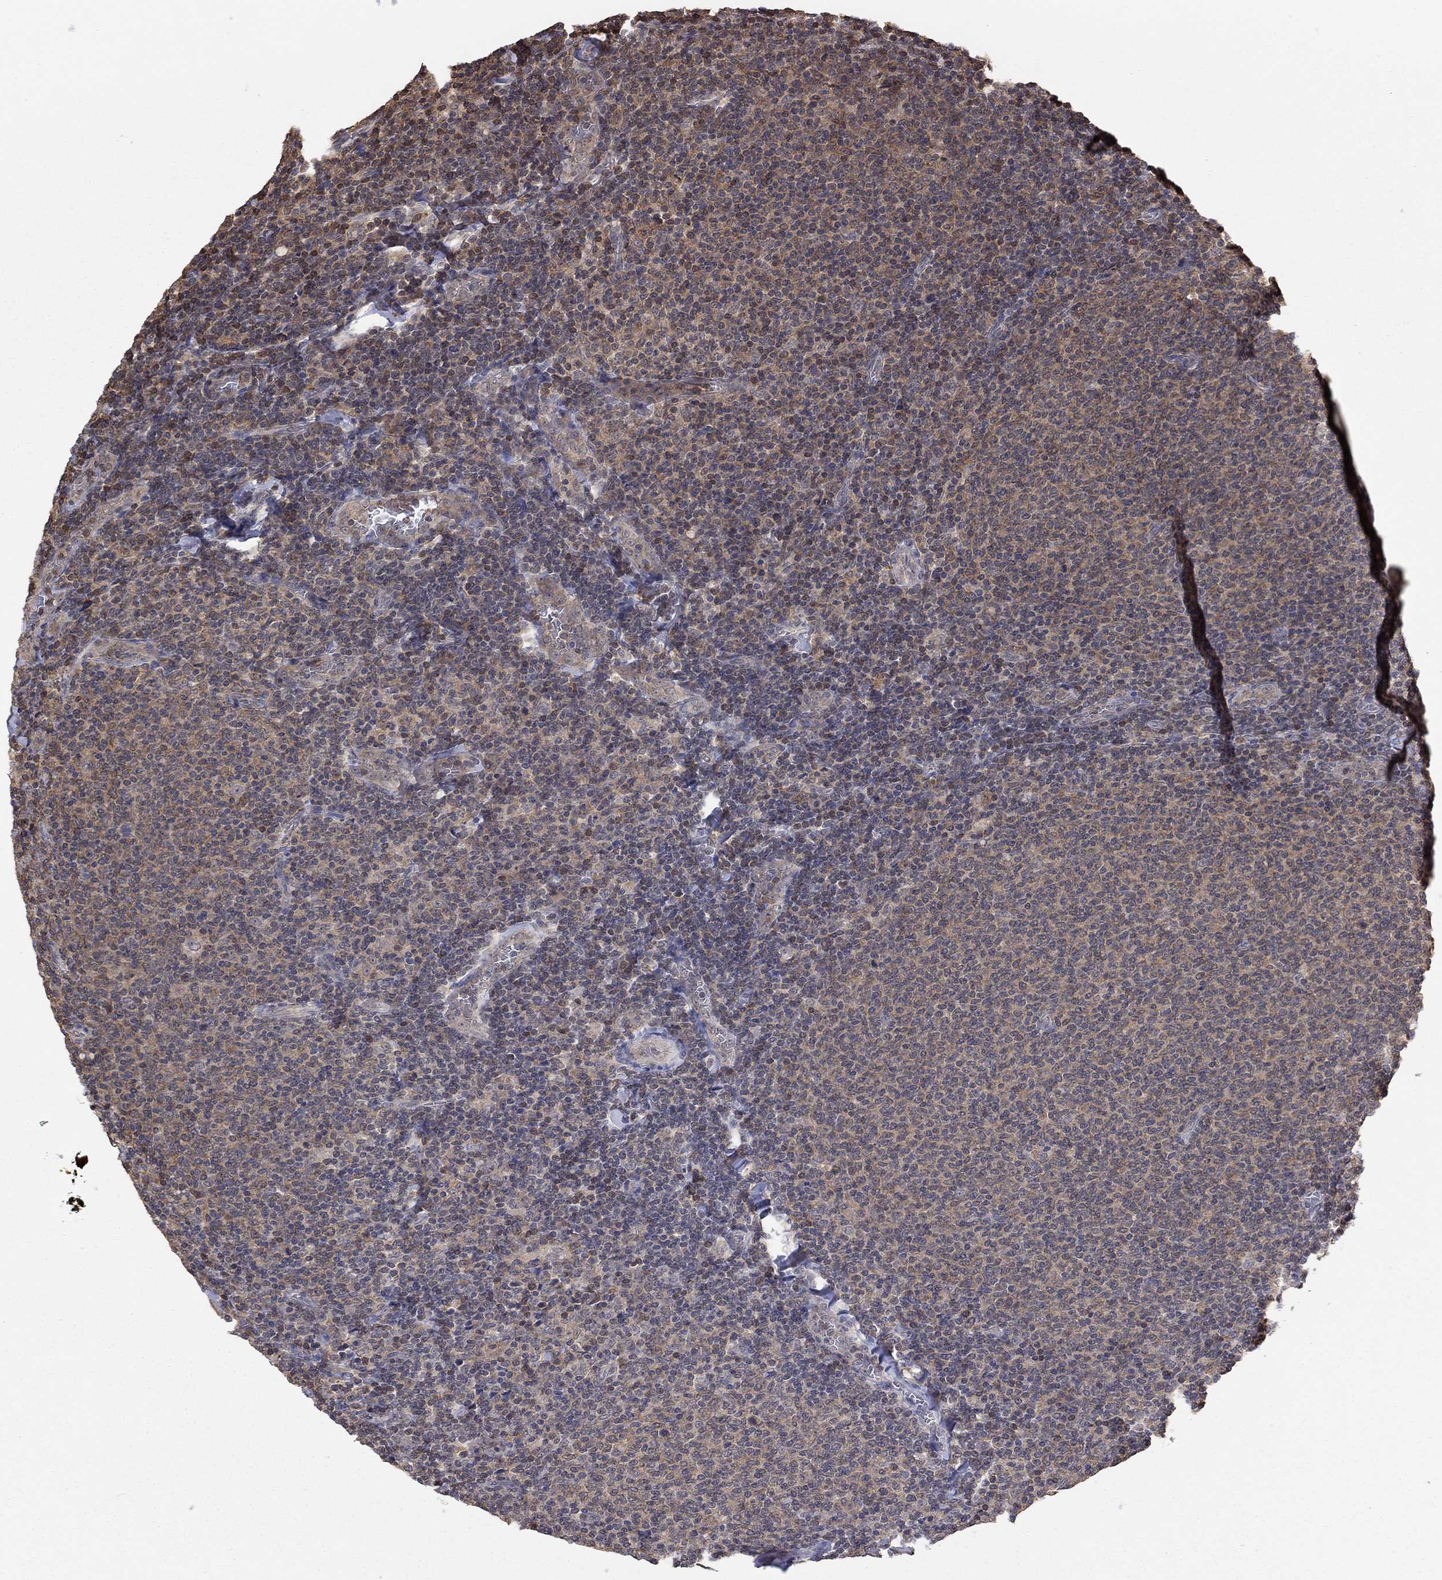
{"staining": {"intensity": "weak", "quantity": "25%-75%", "location": "cytoplasmic/membranous"}, "tissue": "lymphoma", "cell_type": "Tumor cells", "image_type": "cancer", "snomed": [{"axis": "morphology", "description": "Malignant lymphoma, non-Hodgkin's type, Low grade"}, {"axis": "topography", "description": "Lymph node"}], "caption": "High-power microscopy captured an immunohistochemistry (IHC) image of lymphoma, revealing weak cytoplasmic/membranous staining in about 25%-75% of tumor cells.", "gene": "RNF114", "patient": {"sex": "male", "age": 52}}